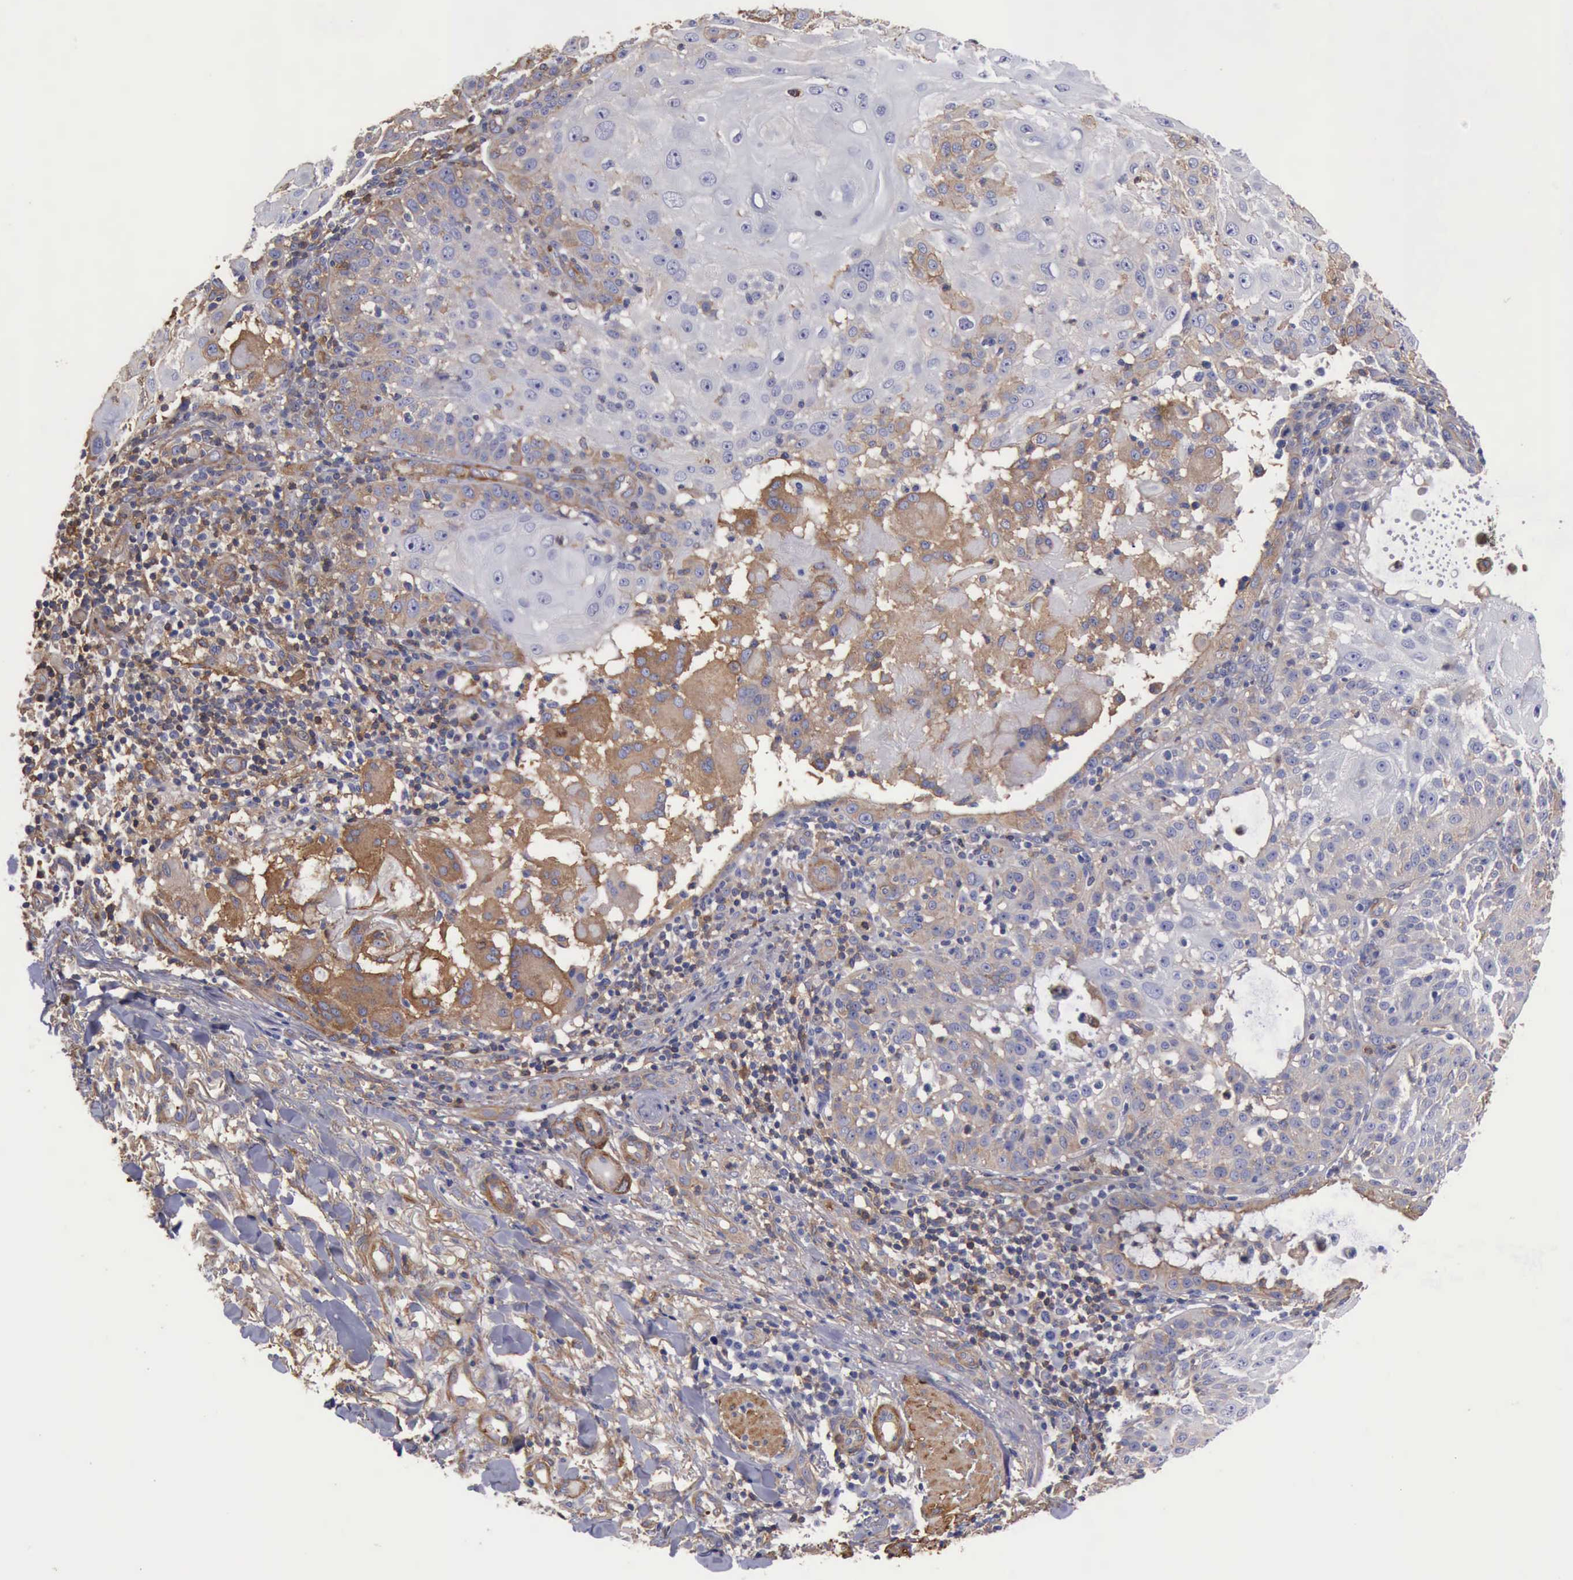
{"staining": {"intensity": "weak", "quantity": "25%-75%", "location": "cytoplasmic/membranous"}, "tissue": "skin cancer", "cell_type": "Tumor cells", "image_type": "cancer", "snomed": [{"axis": "morphology", "description": "Squamous cell carcinoma, NOS"}, {"axis": "topography", "description": "Skin"}], "caption": "IHC photomicrograph of neoplastic tissue: skin cancer (squamous cell carcinoma) stained using immunohistochemistry (IHC) reveals low levels of weak protein expression localized specifically in the cytoplasmic/membranous of tumor cells, appearing as a cytoplasmic/membranous brown color.", "gene": "FLNA", "patient": {"sex": "female", "age": 89}}